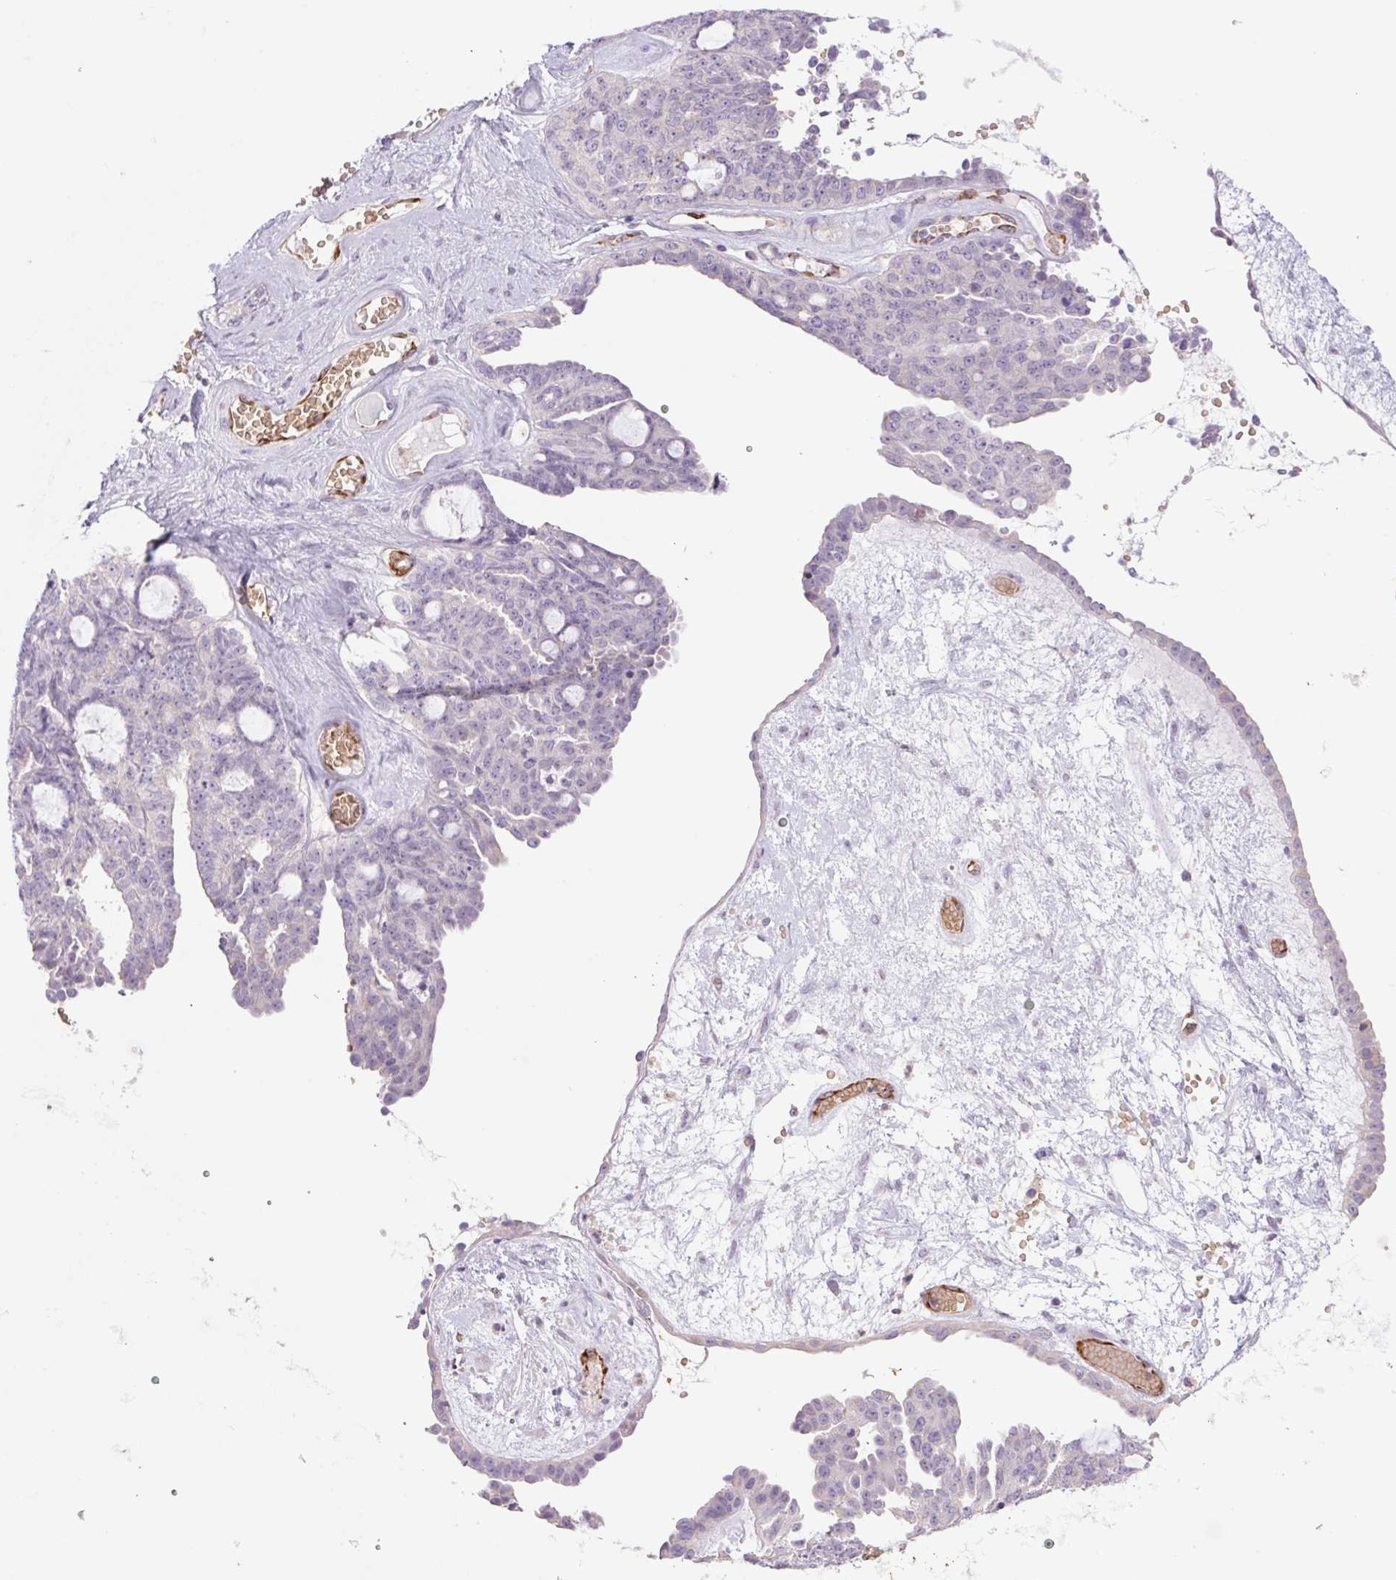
{"staining": {"intensity": "negative", "quantity": "none", "location": "none"}, "tissue": "ovarian cancer", "cell_type": "Tumor cells", "image_type": "cancer", "snomed": [{"axis": "morphology", "description": "Cystadenocarcinoma, serous, NOS"}, {"axis": "topography", "description": "Ovary"}], "caption": "Tumor cells show no significant positivity in ovarian serous cystadenocarcinoma. Brightfield microscopy of immunohistochemistry stained with DAB (3,3'-diaminobenzidine) (brown) and hematoxylin (blue), captured at high magnification.", "gene": "IGFL3", "patient": {"sex": "female", "age": 71}}